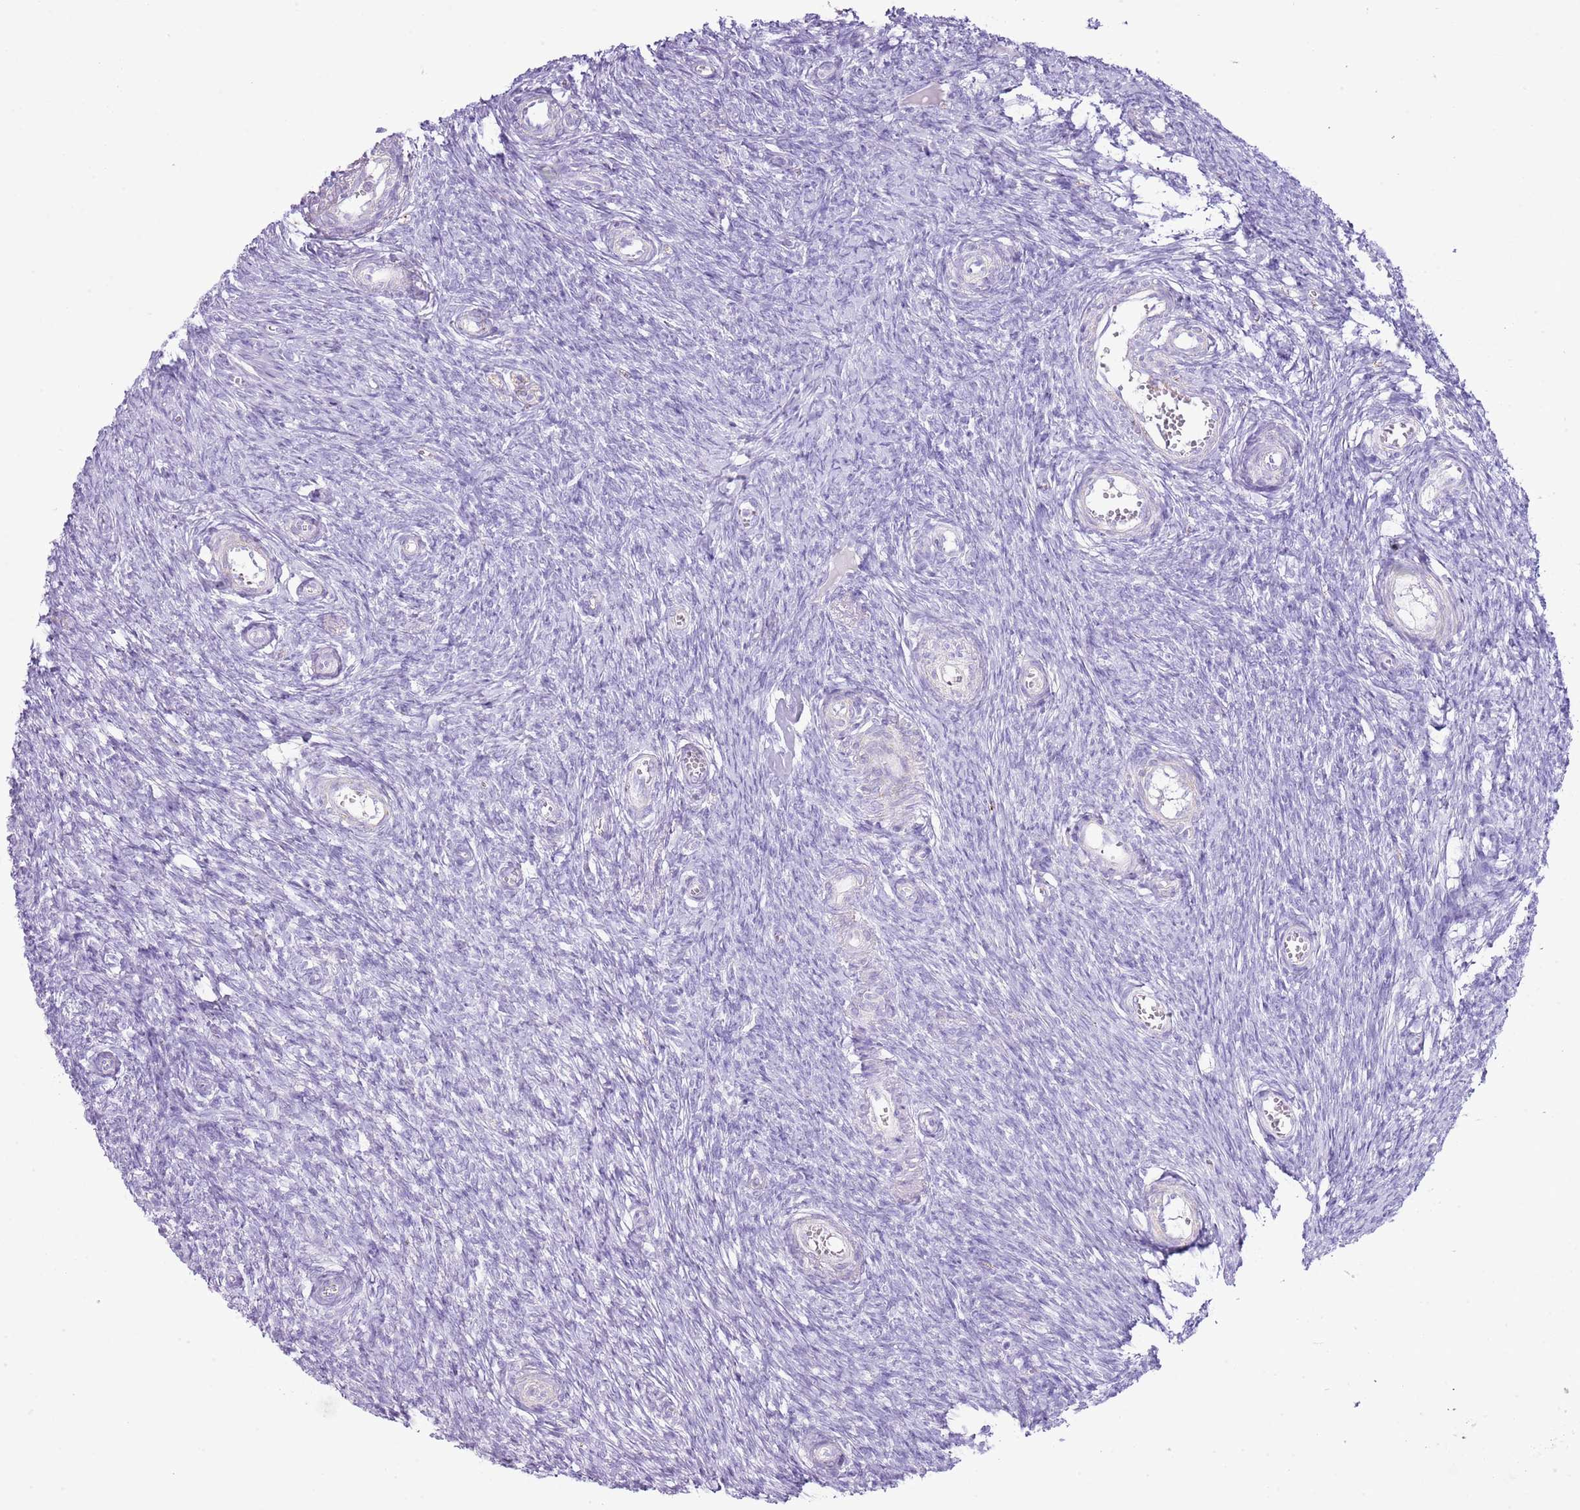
{"staining": {"intensity": "negative", "quantity": "none", "location": "none"}, "tissue": "ovary", "cell_type": "Follicle cells", "image_type": "normal", "snomed": [{"axis": "morphology", "description": "Normal tissue, NOS"}, {"axis": "topography", "description": "Ovary"}], "caption": "Immunohistochemistry (IHC) of unremarkable ovary displays no positivity in follicle cells.", "gene": "SLC23A1", "patient": {"sex": "female", "age": 44}}